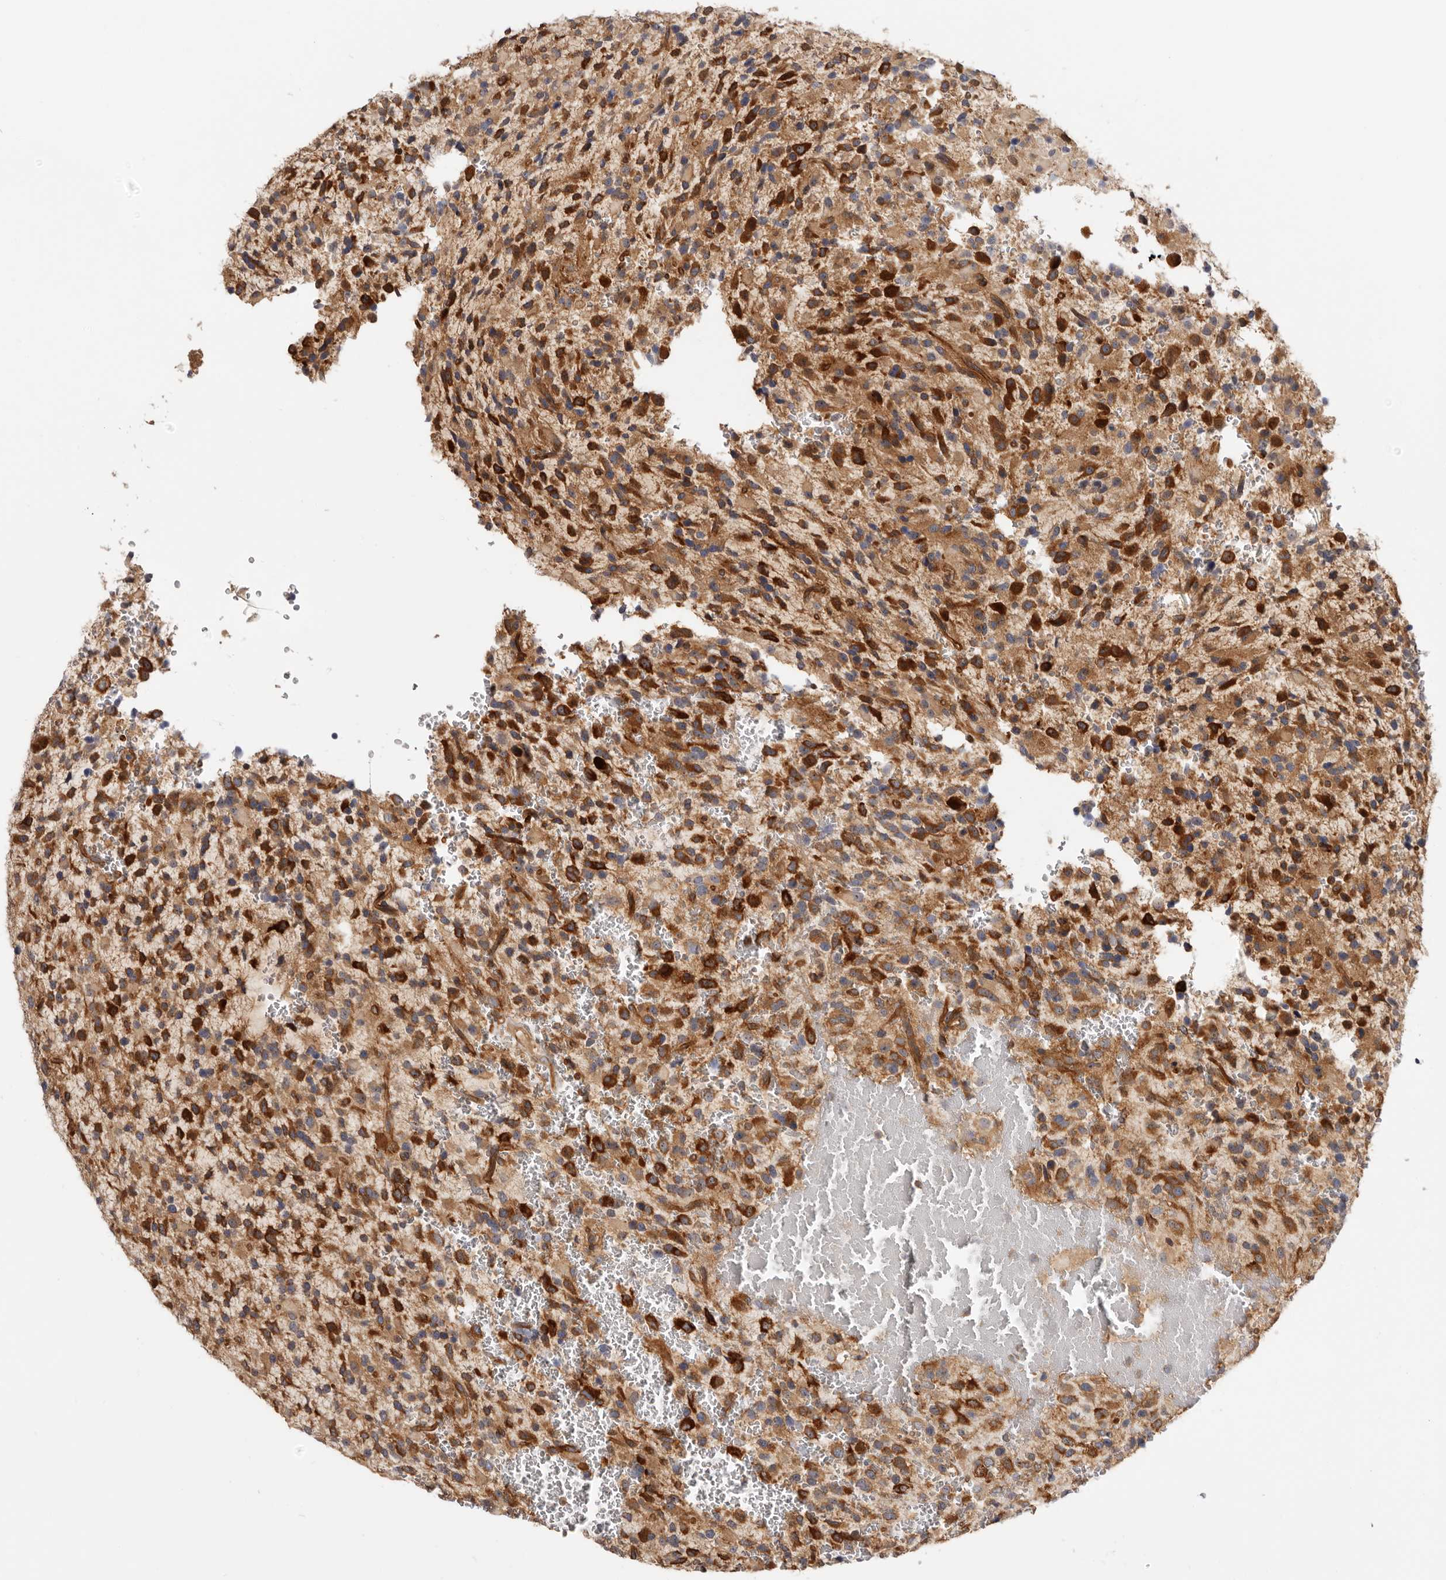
{"staining": {"intensity": "strong", "quantity": "25%-75%", "location": "cytoplasmic/membranous"}, "tissue": "glioma", "cell_type": "Tumor cells", "image_type": "cancer", "snomed": [{"axis": "morphology", "description": "Glioma, malignant, High grade"}, {"axis": "topography", "description": "Brain"}], "caption": "Protein expression analysis of human malignant glioma (high-grade) reveals strong cytoplasmic/membranous positivity in about 25%-75% of tumor cells. The protein is shown in brown color, while the nuclei are stained blue.", "gene": "PANK4", "patient": {"sex": "male", "age": 34}}